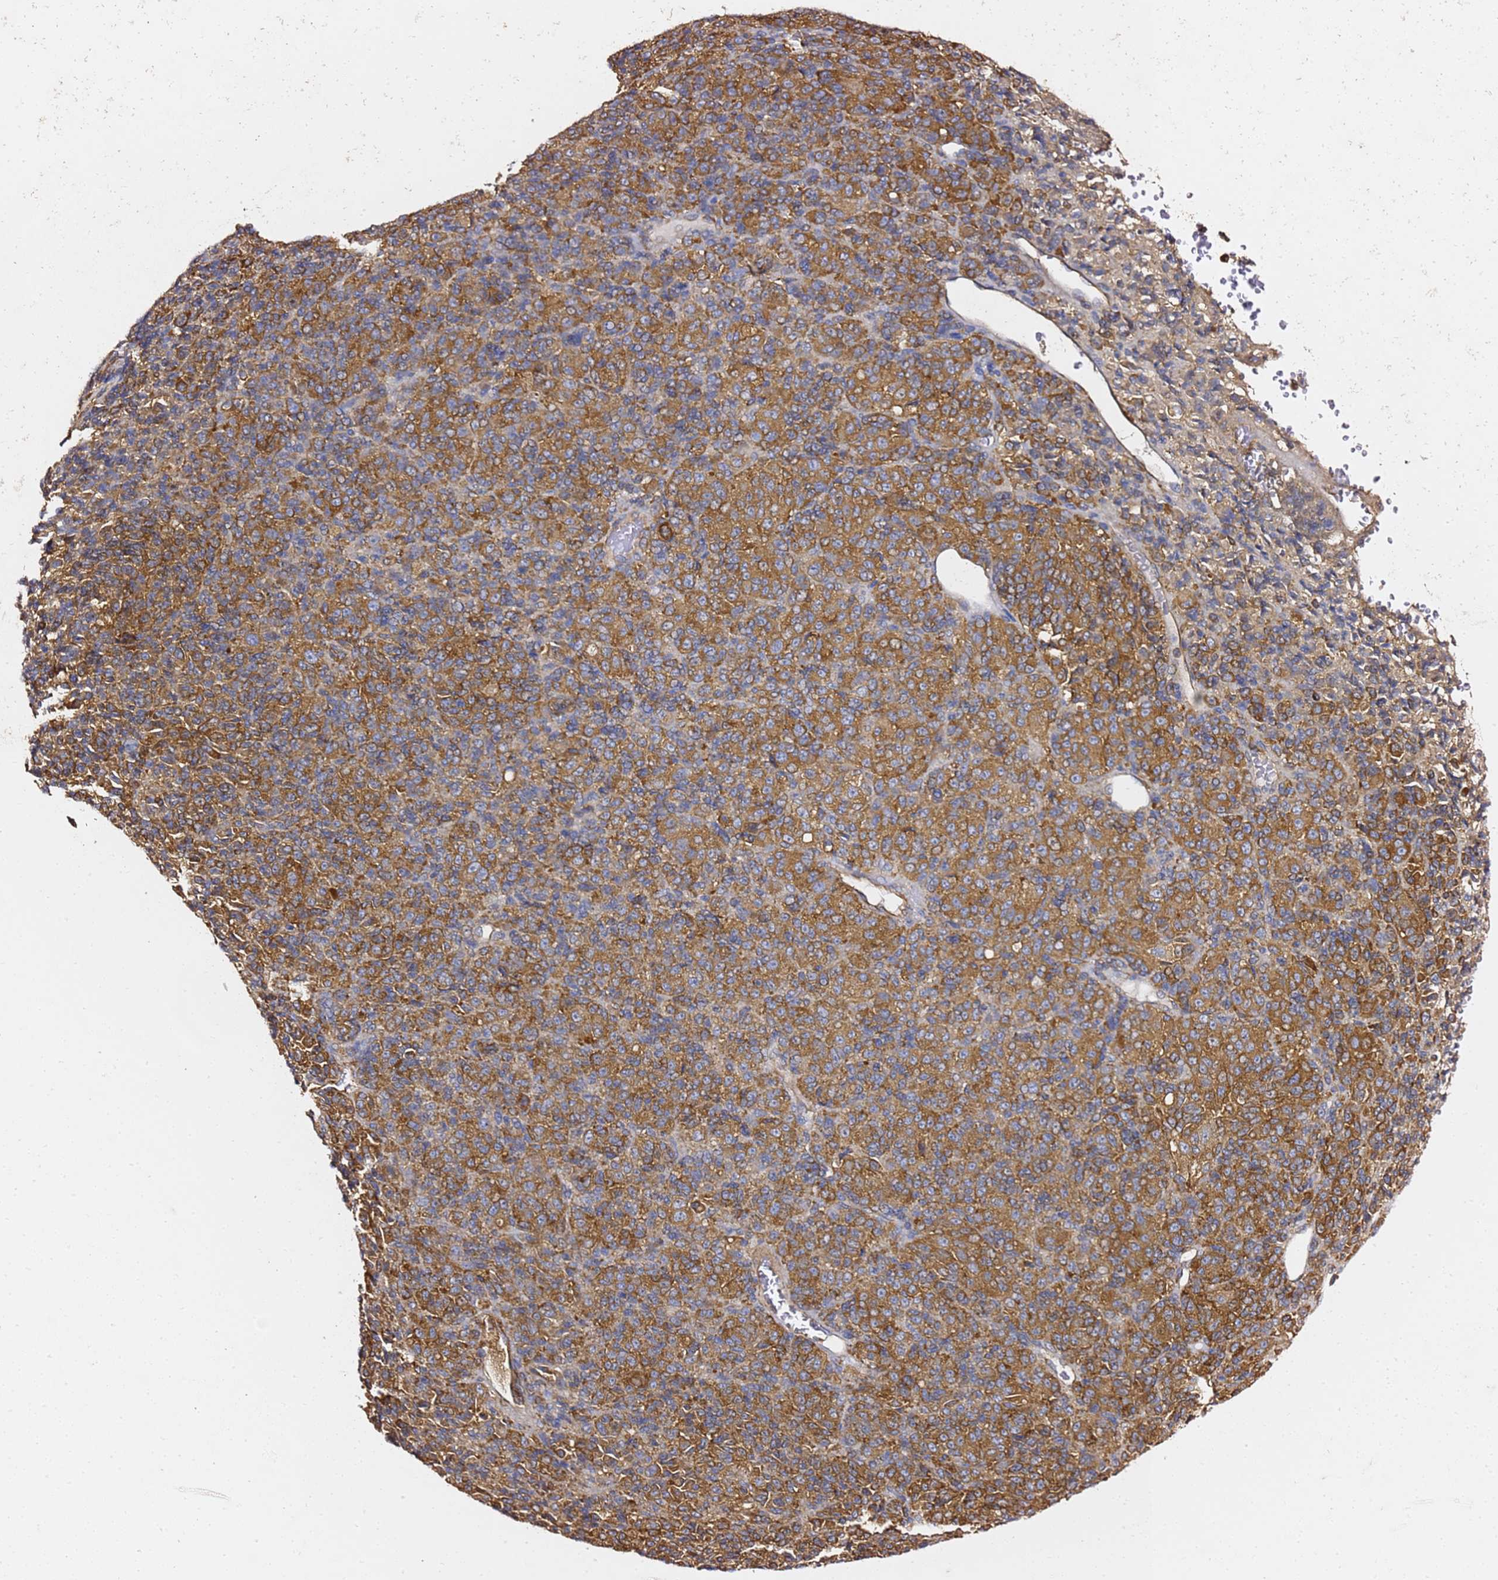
{"staining": {"intensity": "moderate", "quantity": ">75%", "location": "cytoplasmic/membranous"}, "tissue": "melanoma", "cell_type": "Tumor cells", "image_type": "cancer", "snomed": [{"axis": "morphology", "description": "Malignant melanoma, Metastatic site"}, {"axis": "topography", "description": "Brain"}], "caption": "Protein staining of malignant melanoma (metastatic site) tissue exhibits moderate cytoplasmic/membranous expression in approximately >75% of tumor cells.", "gene": "TPST1", "patient": {"sex": "female", "age": 56}}